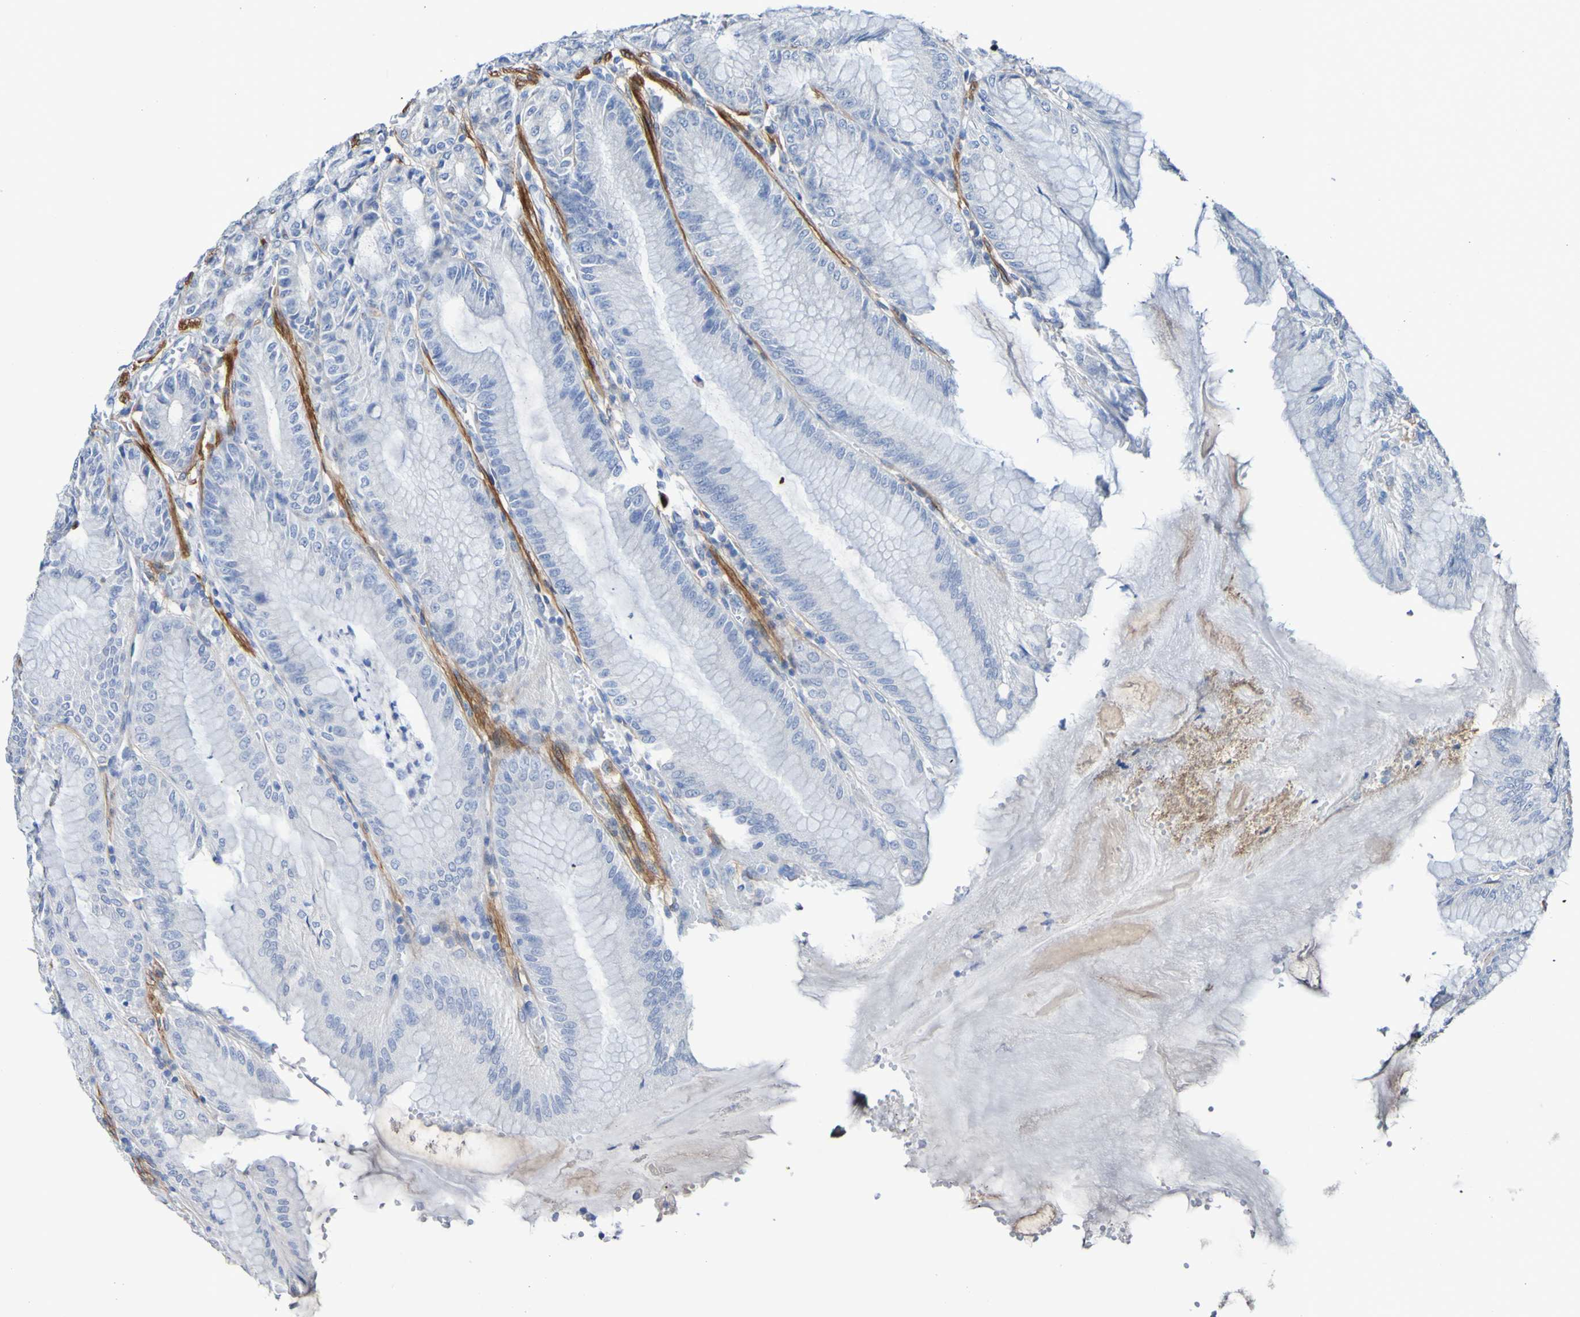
{"staining": {"intensity": "weak", "quantity": "<25%", "location": "cytoplasmic/membranous"}, "tissue": "stomach", "cell_type": "Glandular cells", "image_type": "normal", "snomed": [{"axis": "morphology", "description": "Normal tissue, NOS"}, {"axis": "topography", "description": "Stomach, lower"}], "caption": "Immunohistochemical staining of unremarkable human stomach displays no significant staining in glandular cells.", "gene": "SGCB", "patient": {"sex": "male", "age": 71}}